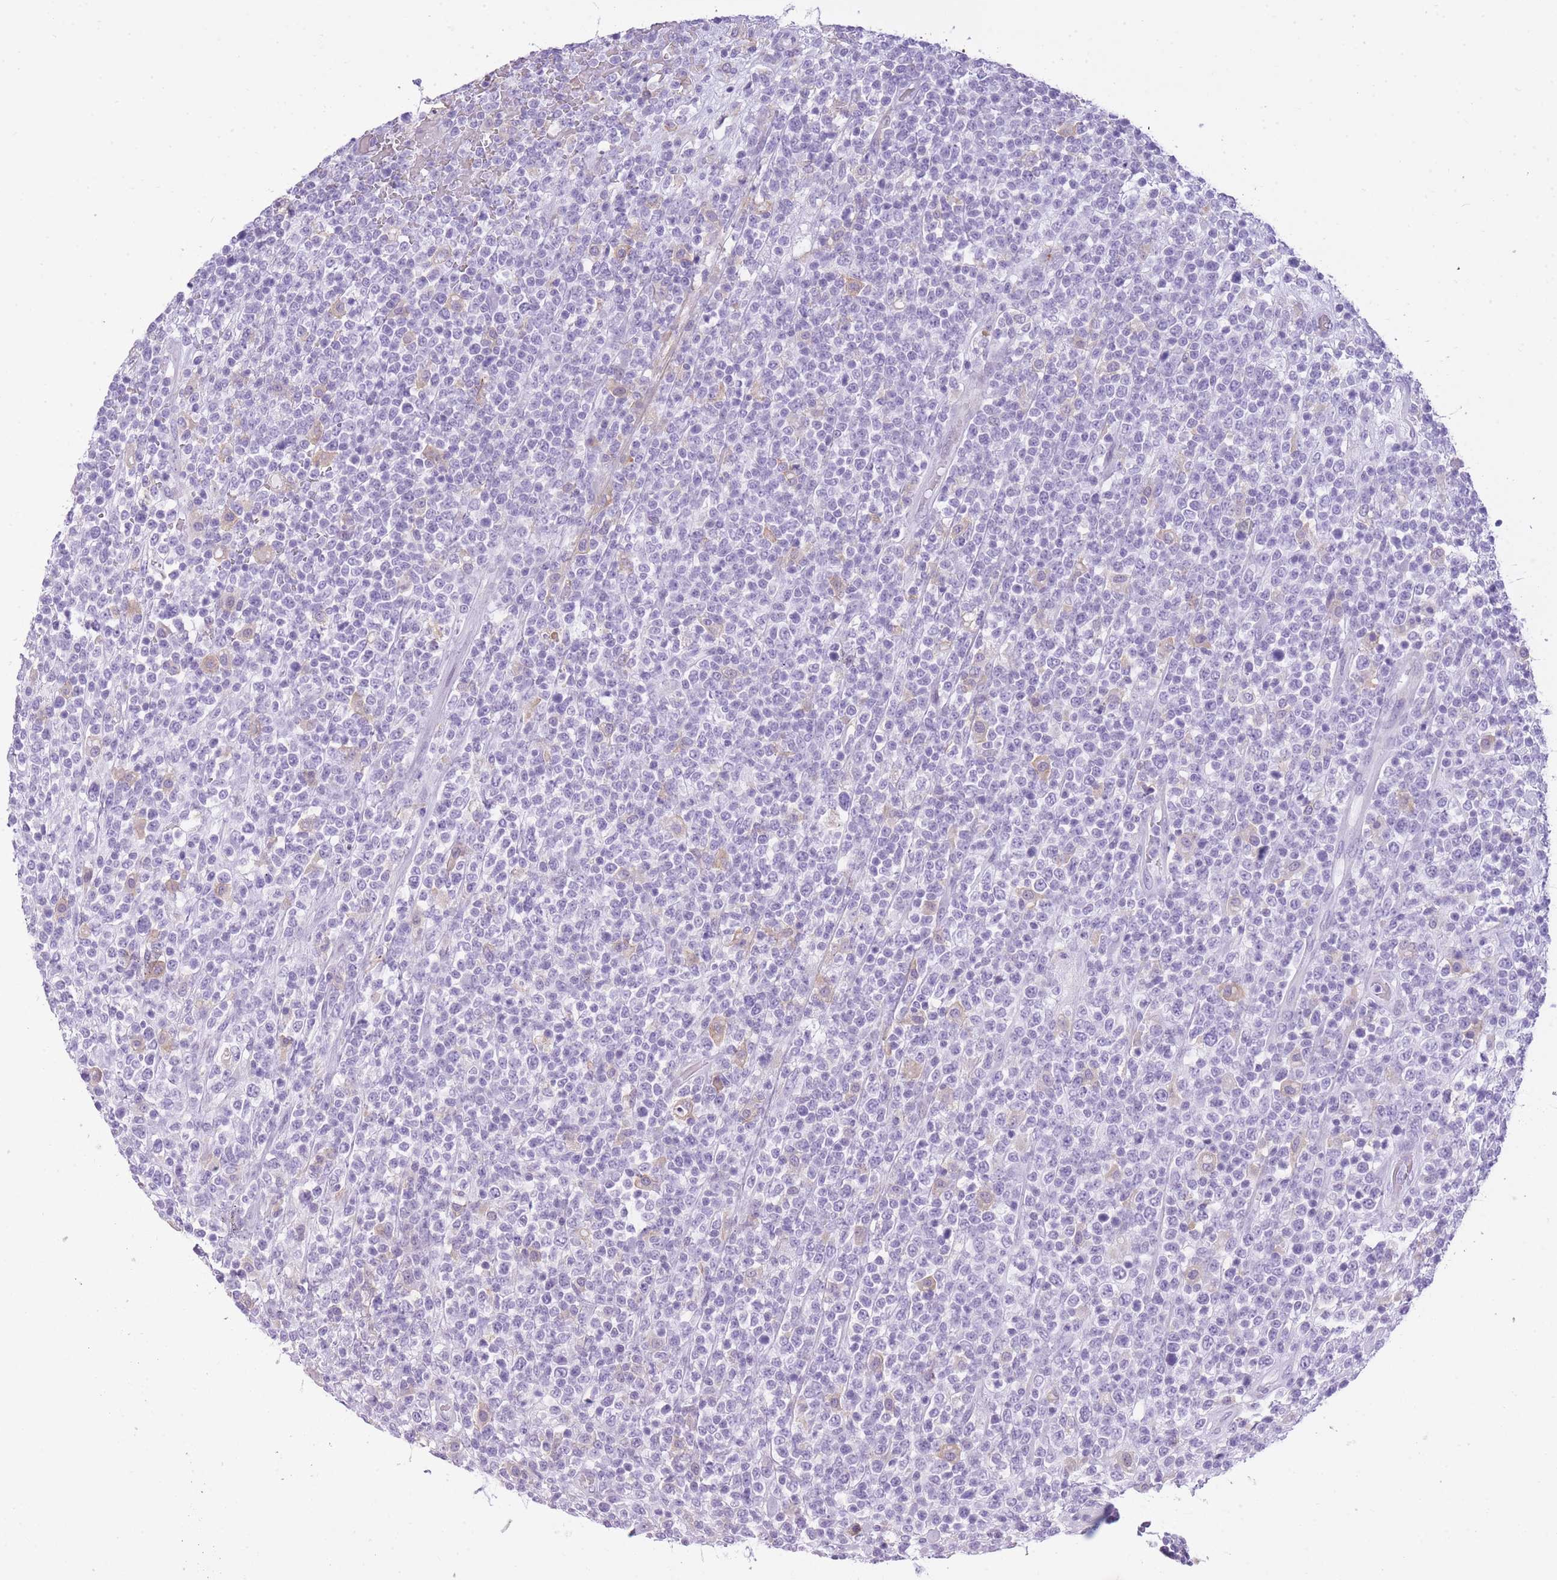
{"staining": {"intensity": "negative", "quantity": "none", "location": "none"}, "tissue": "lymphoma", "cell_type": "Tumor cells", "image_type": "cancer", "snomed": [{"axis": "morphology", "description": "Malignant lymphoma, non-Hodgkin's type, High grade"}, {"axis": "topography", "description": "Colon"}], "caption": "This is an IHC micrograph of lymphoma. There is no staining in tumor cells.", "gene": "RADX", "patient": {"sex": "female", "age": 53}}